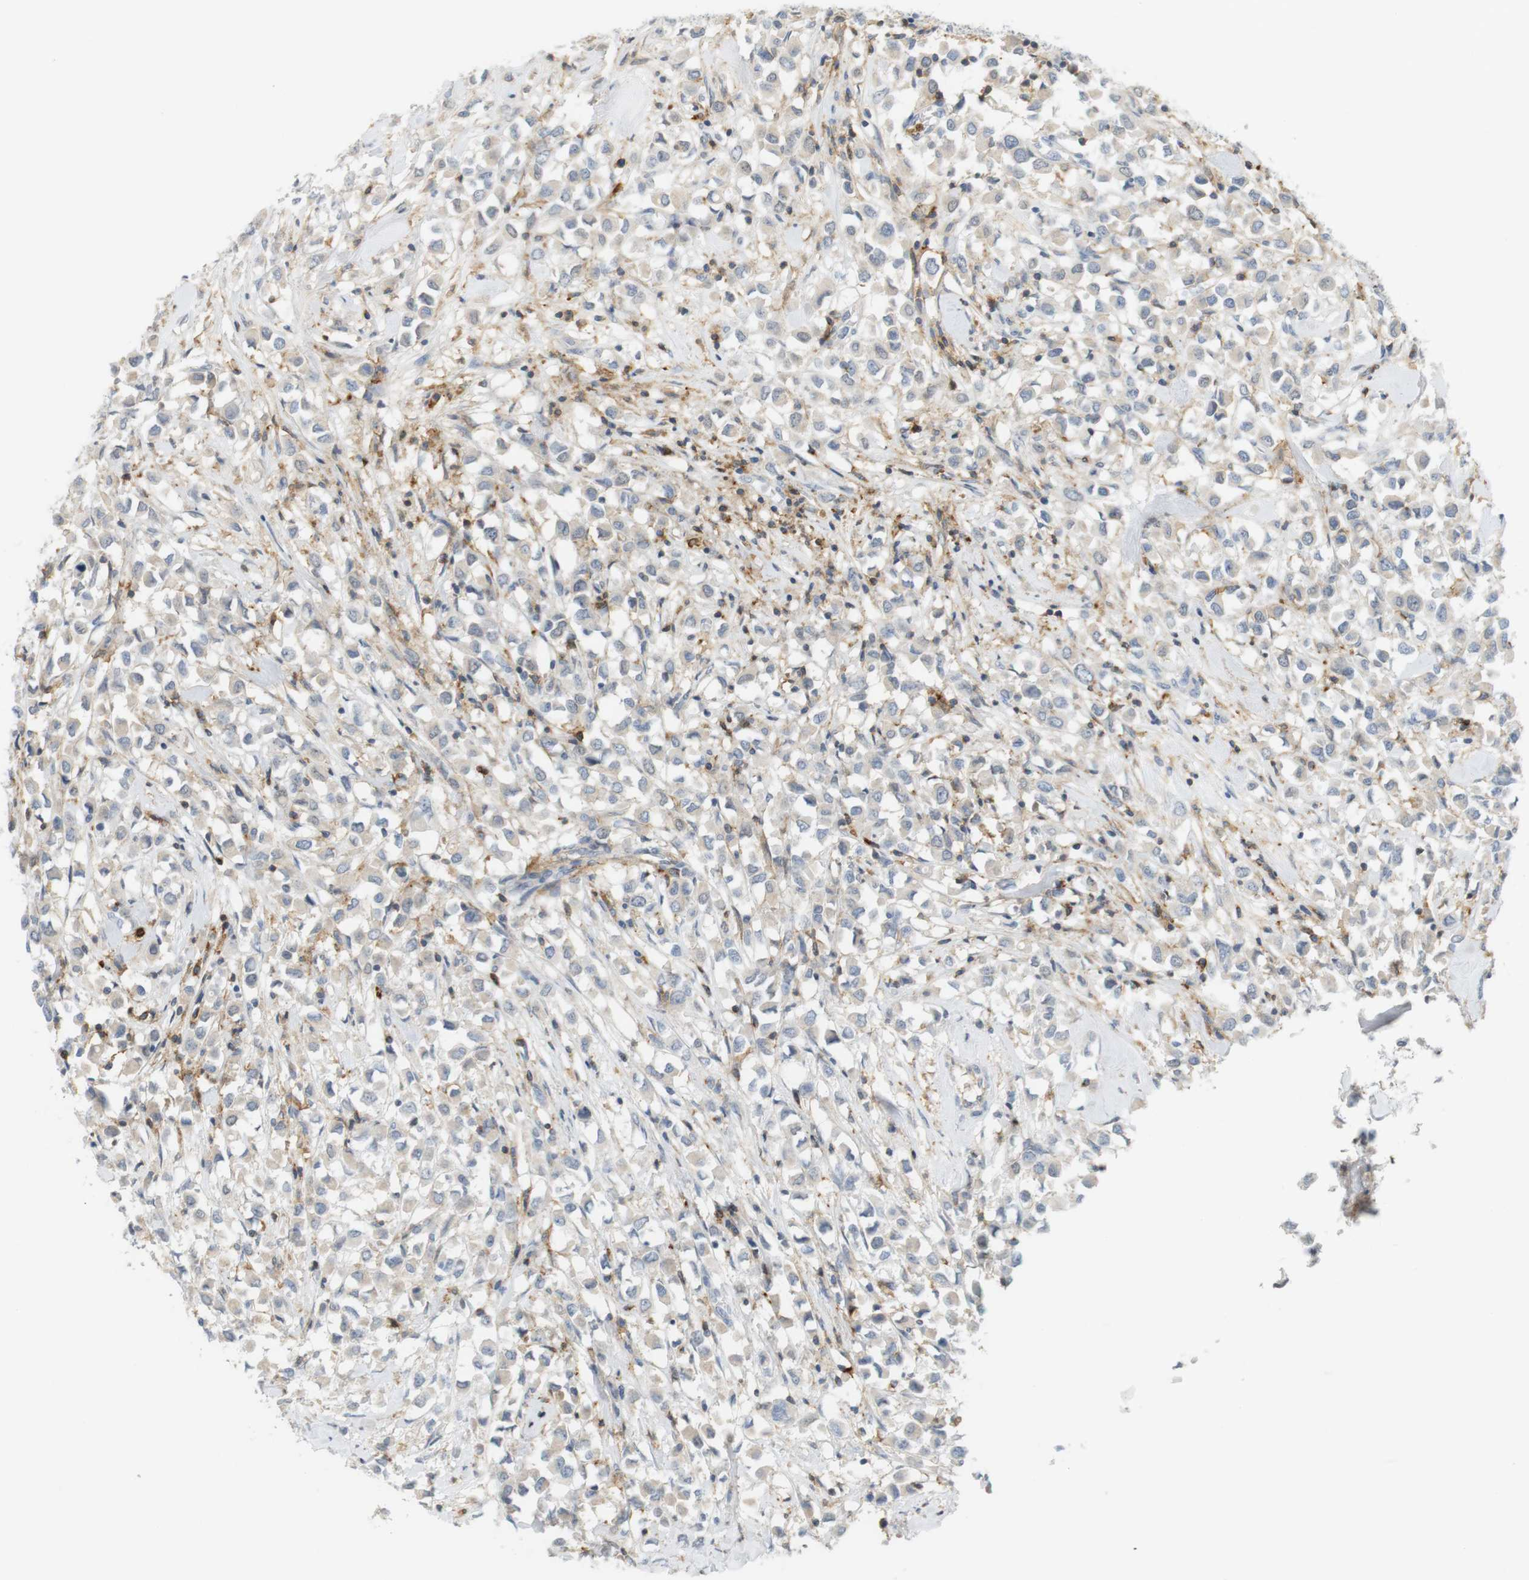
{"staining": {"intensity": "weak", "quantity": "<25%", "location": "cytoplasmic/membranous"}, "tissue": "breast cancer", "cell_type": "Tumor cells", "image_type": "cancer", "snomed": [{"axis": "morphology", "description": "Duct carcinoma"}, {"axis": "topography", "description": "Breast"}], "caption": "IHC photomicrograph of neoplastic tissue: breast cancer stained with DAB (3,3'-diaminobenzidine) shows no significant protein positivity in tumor cells.", "gene": "SIRPA", "patient": {"sex": "female", "age": 61}}